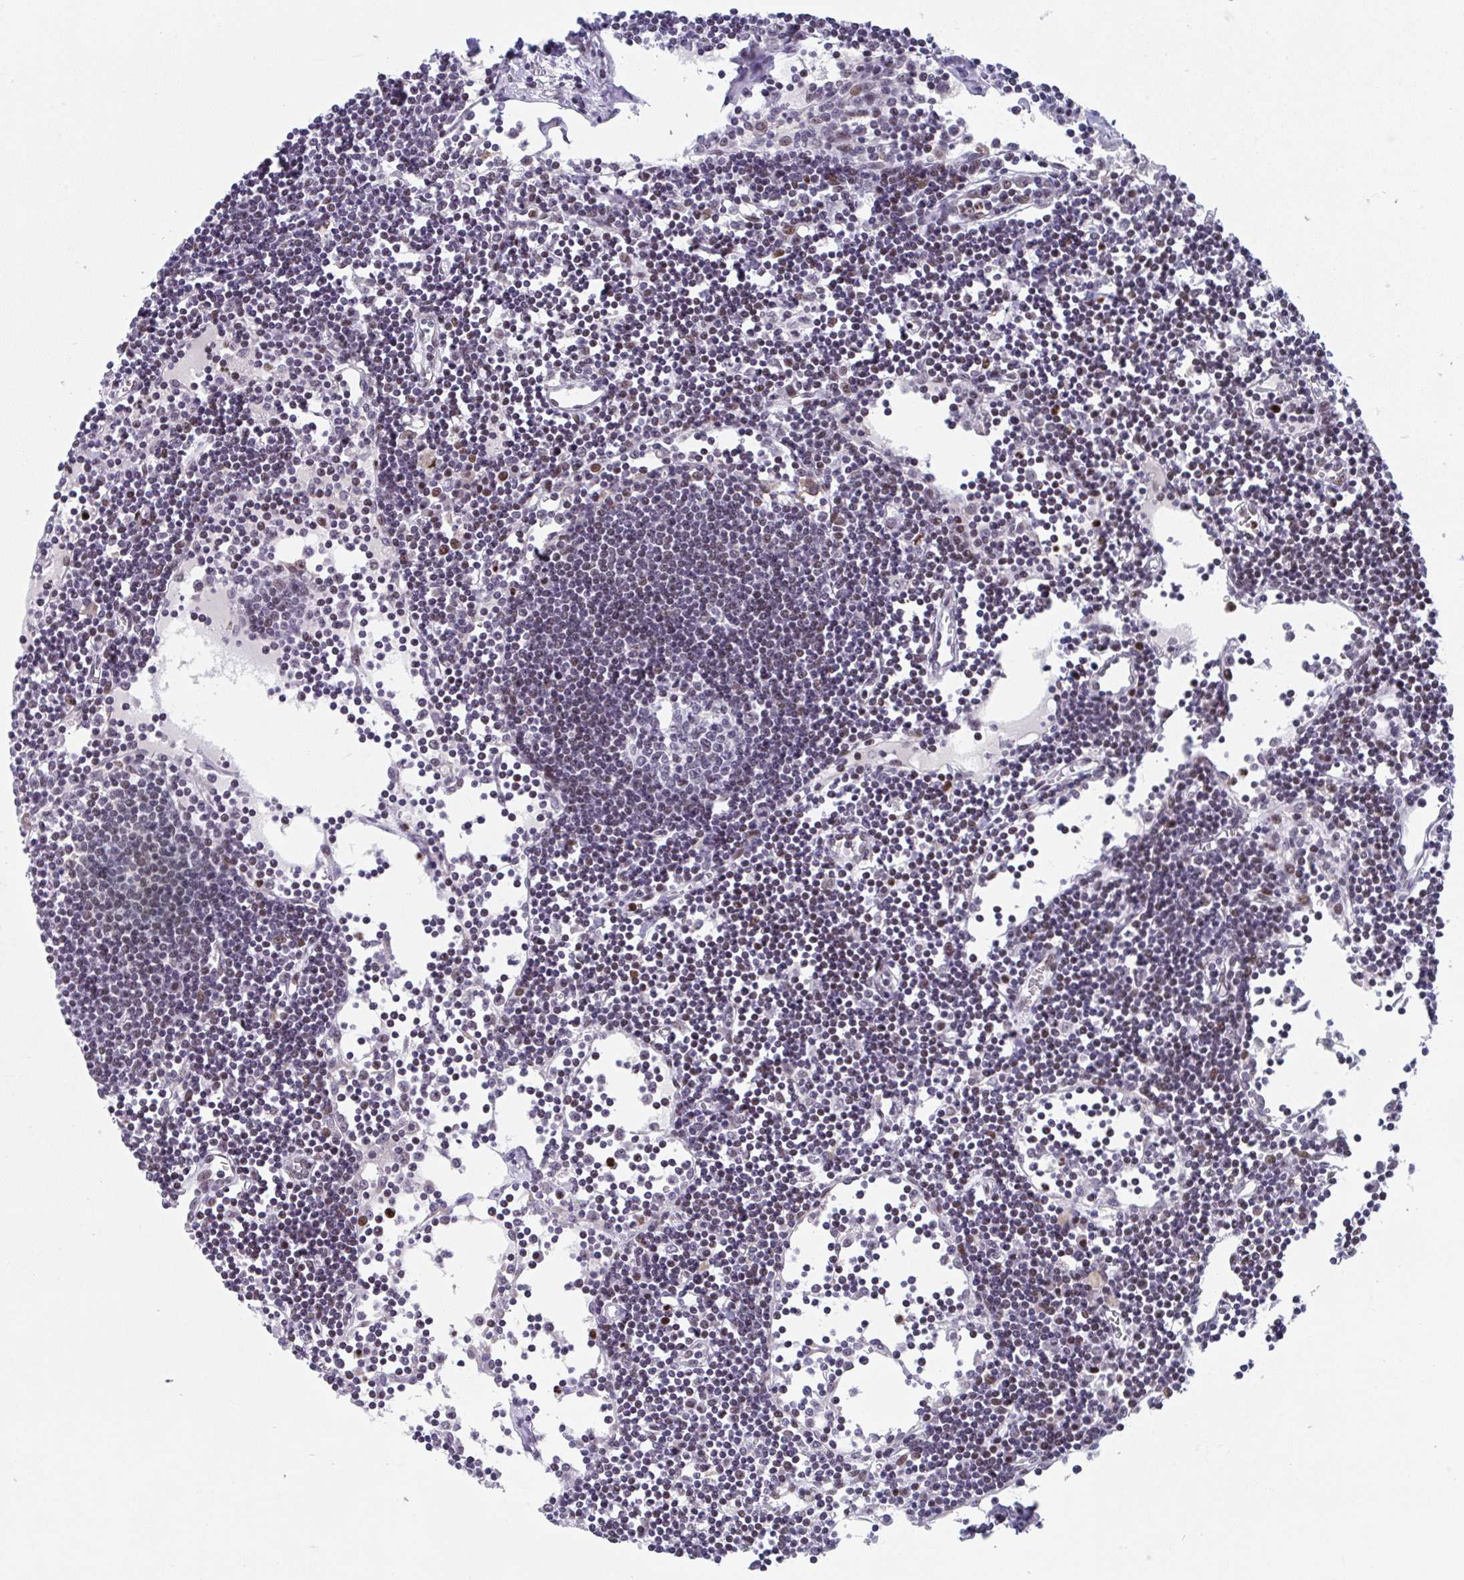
{"staining": {"intensity": "strong", "quantity": "<25%", "location": "nuclear"}, "tissue": "lymph node", "cell_type": "Germinal center cells", "image_type": "normal", "snomed": [{"axis": "morphology", "description": "Normal tissue, NOS"}, {"axis": "topography", "description": "Lymph node"}], "caption": "The micrograph demonstrates staining of benign lymph node, revealing strong nuclear protein positivity (brown color) within germinal center cells. The protein is shown in brown color, while the nuclei are stained blue.", "gene": "JDP2", "patient": {"sex": "female", "age": 65}}